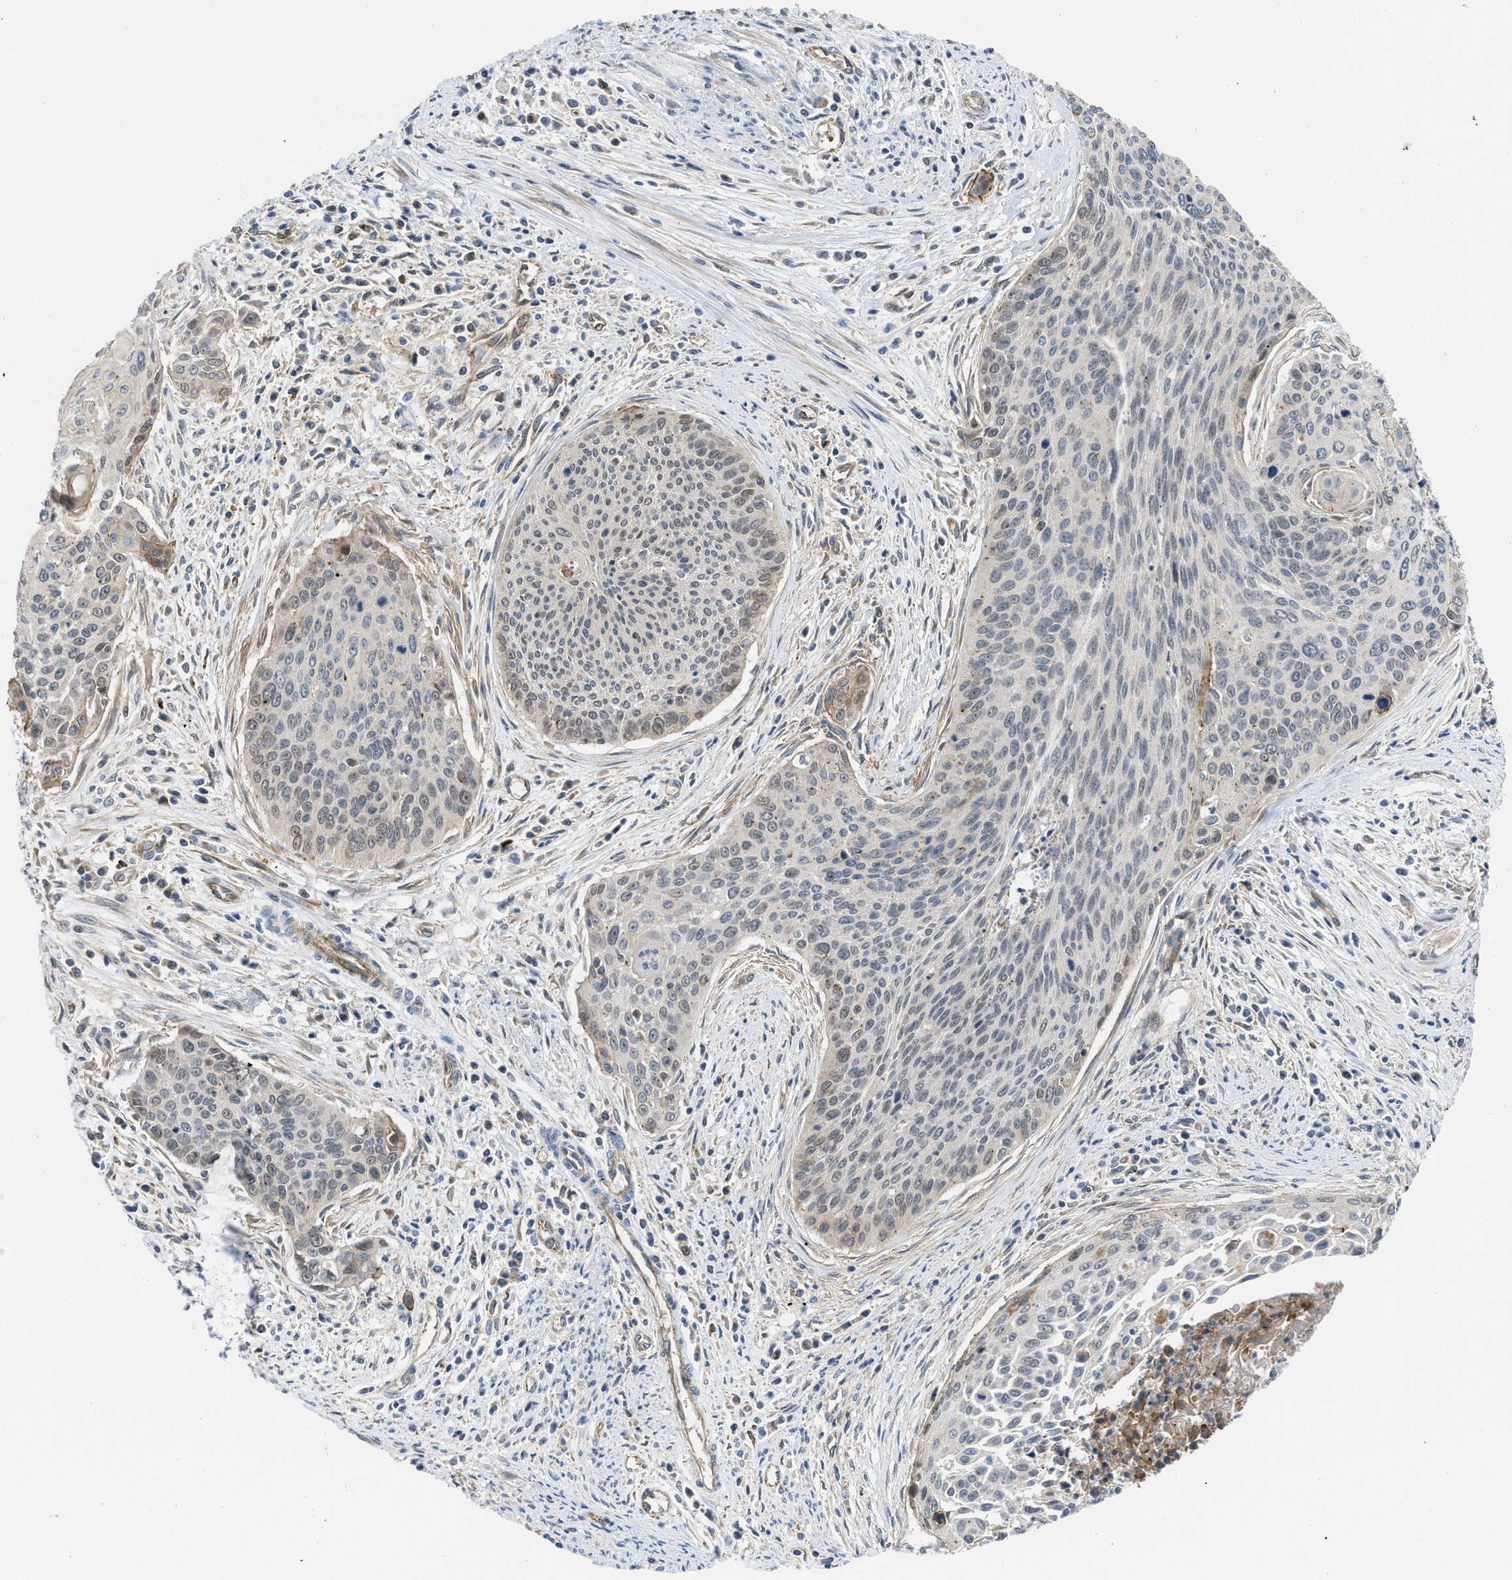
{"staining": {"intensity": "weak", "quantity": "<25%", "location": "nuclear"}, "tissue": "cervical cancer", "cell_type": "Tumor cells", "image_type": "cancer", "snomed": [{"axis": "morphology", "description": "Squamous cell carcinoma, NOS"}, {"axis": "topography", "description": "Cervix"}], "caption": "The immunohistochemistry histopathology image has no significant expression in tumor cells of cervical cancer (squamous cell carcinoma) tissue.", "gene": "GPATCH2L", "patient": {"sex": "female", "age": 55}}